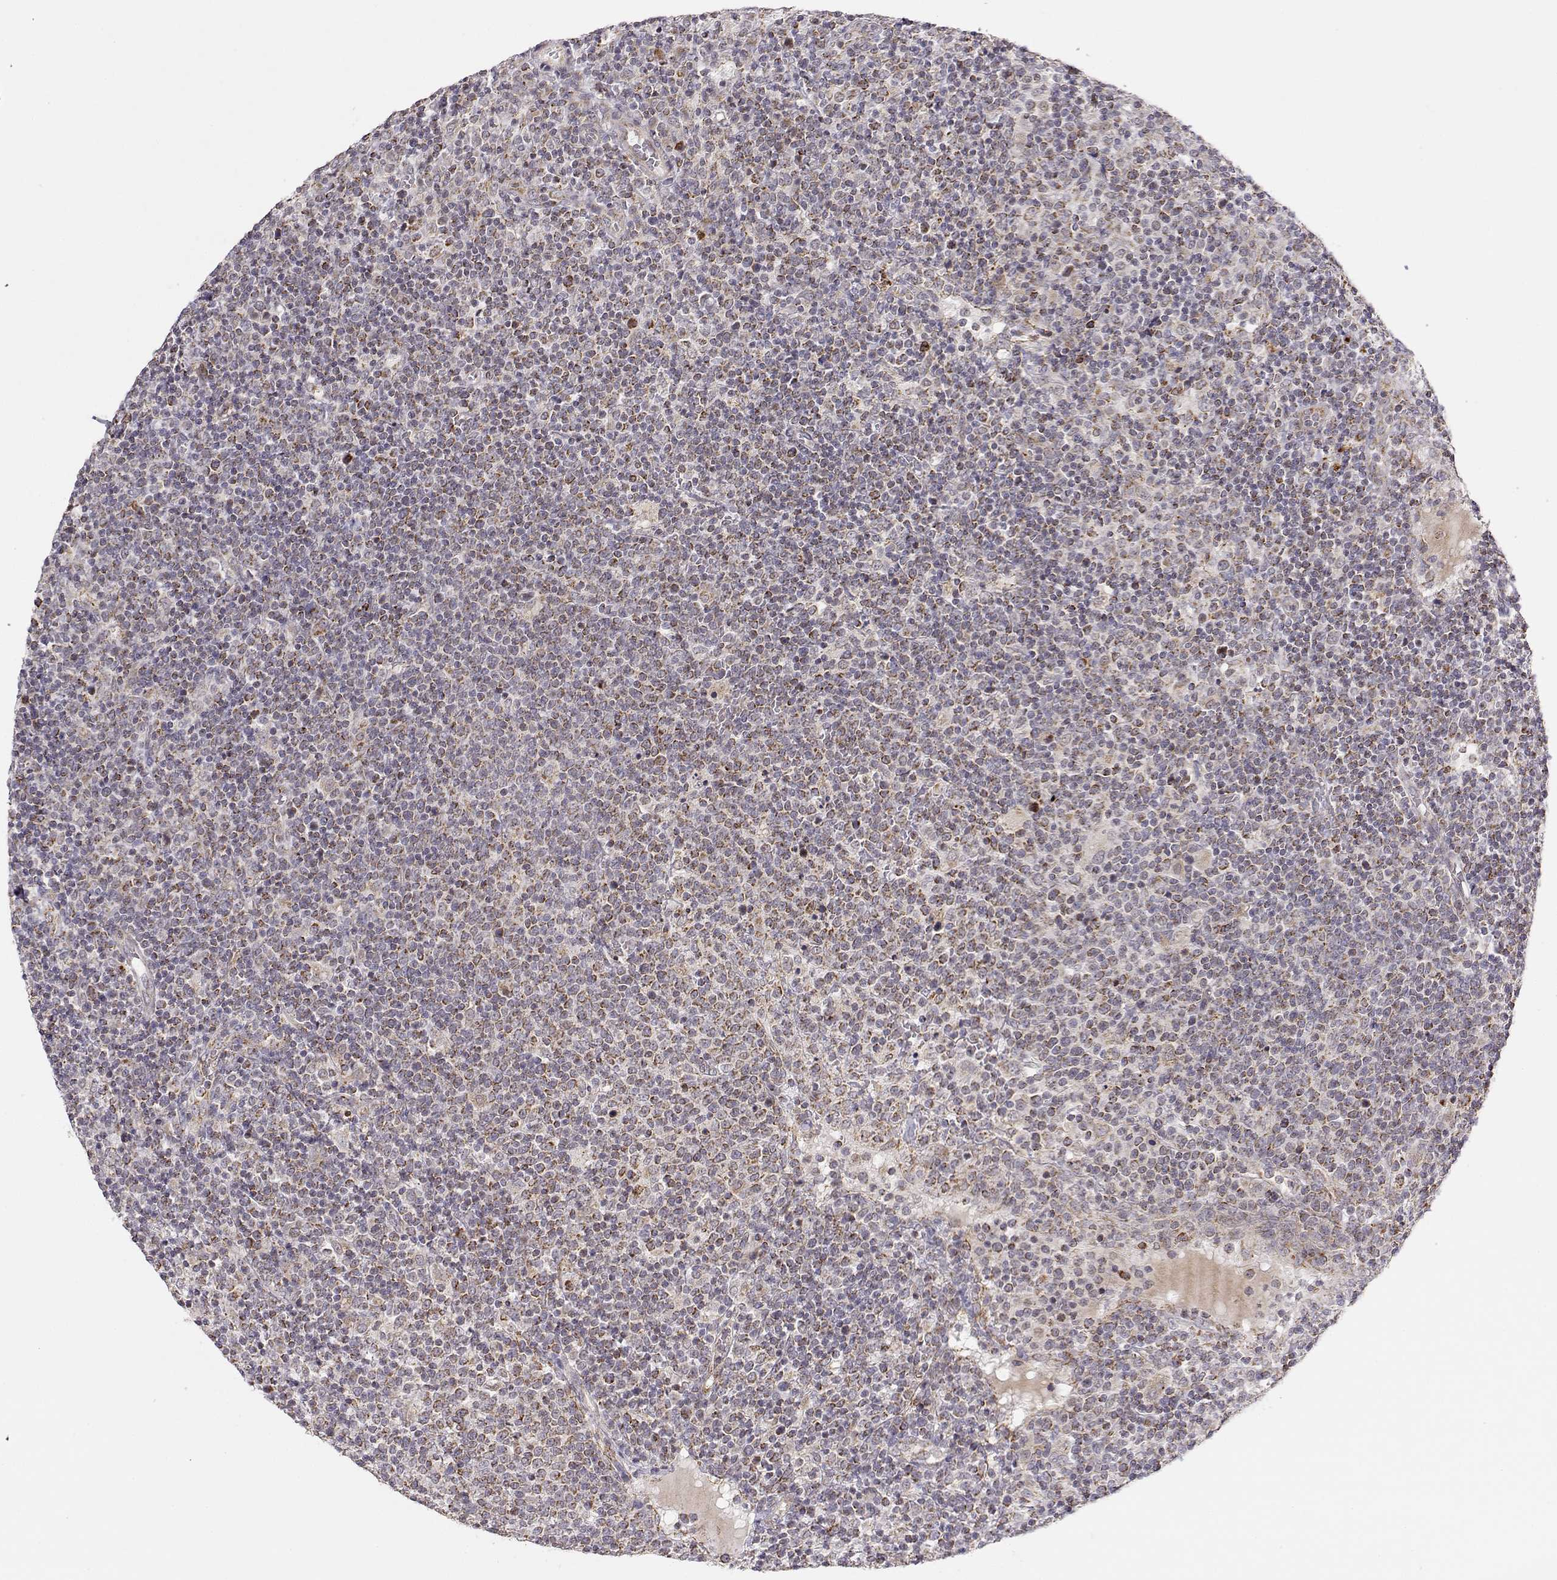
{"staining": {"intensity": "weak", "quantity": ">75%", "location": "cytoplasmic/membranous"}, "tissue": "lymphoma", "cell_type": "Tumor cells", "image_type": "cancer", "snomed": [{"axis": "morphology", "description": "Malignant lymphoma, non-Hodgkin's type, High grade"}, {"axis": "topography", "description": "Lymph node"}], "caption": "Protein expression by IHC exhibits weak cytoplasmic/membranous positivity in about >75% of tumor cells in malignant lymphoma, non-Hodgkin's type (high-grade). (DAB = brown stain, brightfield microscopy at high magnification).", "gene": "EXOG", "patient": {"sex": "male", "age": 61}}